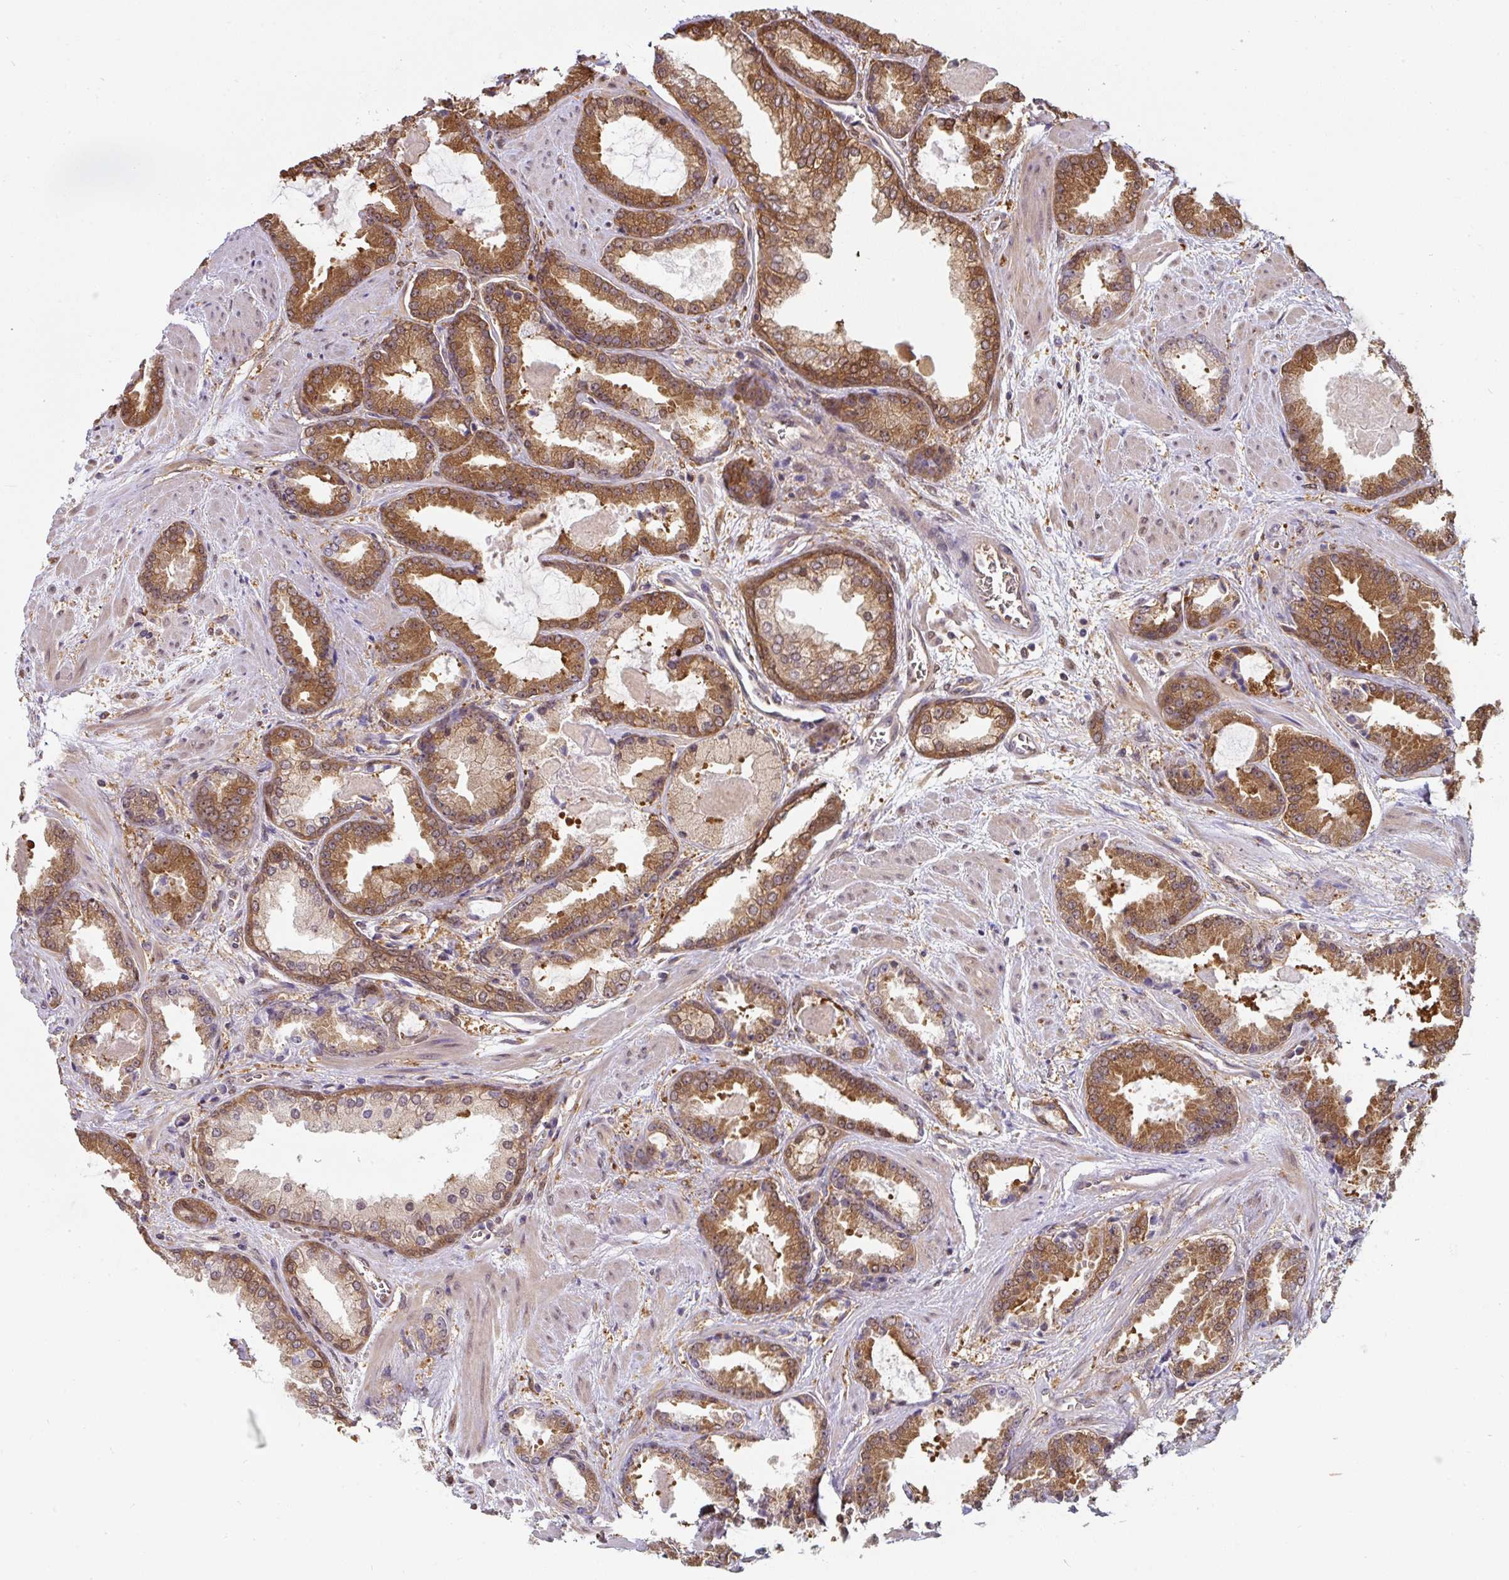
{"staining": {"intensity": "strong", "quantity": ">75%", "location": "cytoplasmic/membranous"}, "tissue": "prostate cancer", "cell_type": "Tumor cells", "image_type": "cancer", "snomed": [{"axis": "morphology", "description": "Adenocarcinoma, Low grade"}, {"axis": "topography", "description": "Prostate"}], "caption": "IHC histopathology image of human prostate cancer (low-grade adenocarcinoma) stained for a protein (brown), which displays high levels of strong cytoplasmic/membranous positivity in approximately >75% of tumor cells.", "gene": "ST13", "patient": {"sex": "male", "age": 62}}